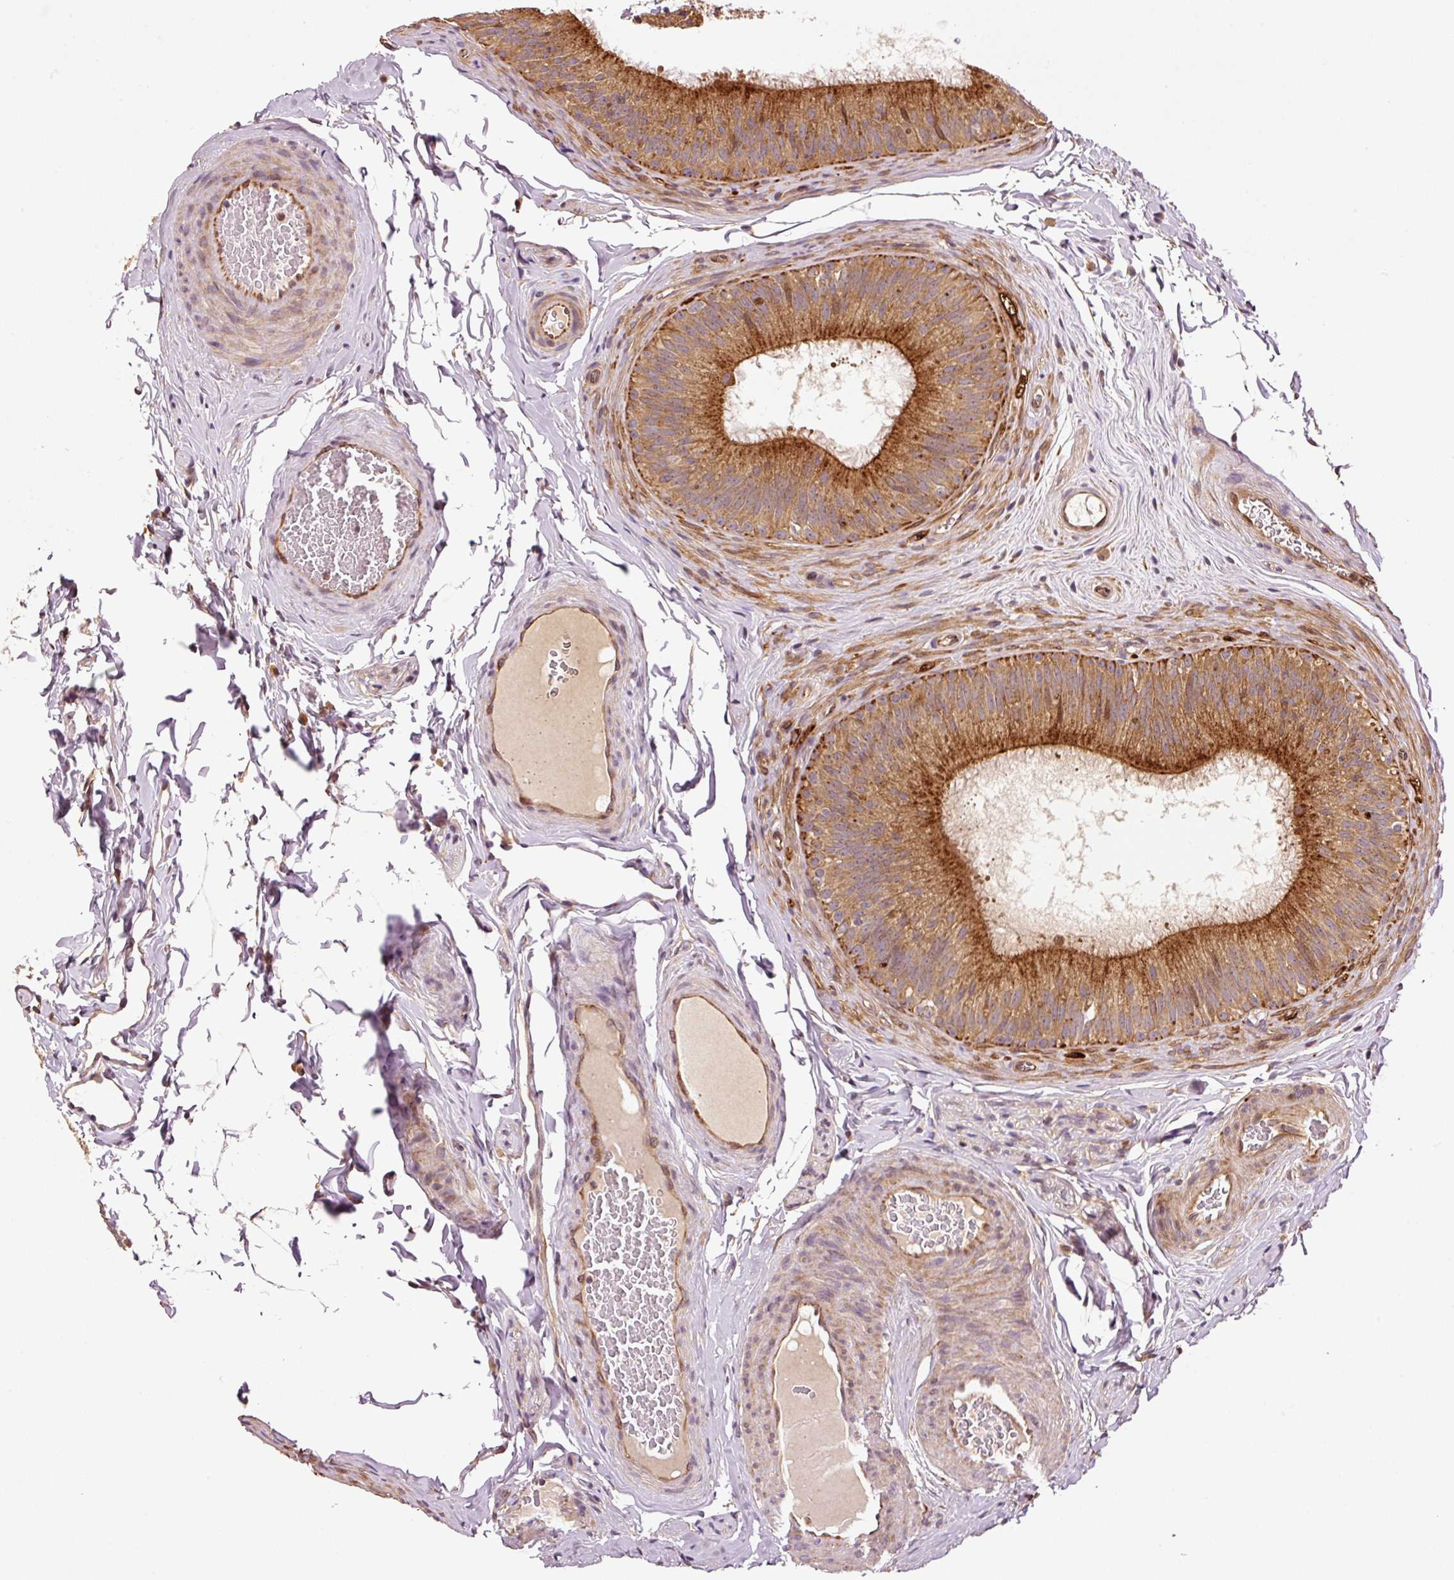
{"staining": {"intensity": "moderate", "quantity": ">75%", "location": "cytoplasmic/membranous"}, "tissue": "epididymis", "cell_type": "Glandular cells", "image_type": "normal", "snomed": [{"axis": "morphology", "description": "Normal tissue, NOS"}, {"axis": "topography", "description": "Epididymis"}], "caption": "Protein staining of benign epididymis demonstrates moderate cytoplasmic/membranous positivity in approximately >75% of glandular cells.", "gene": "OXER1", "patient": {"sex": "male", "age": 24}}